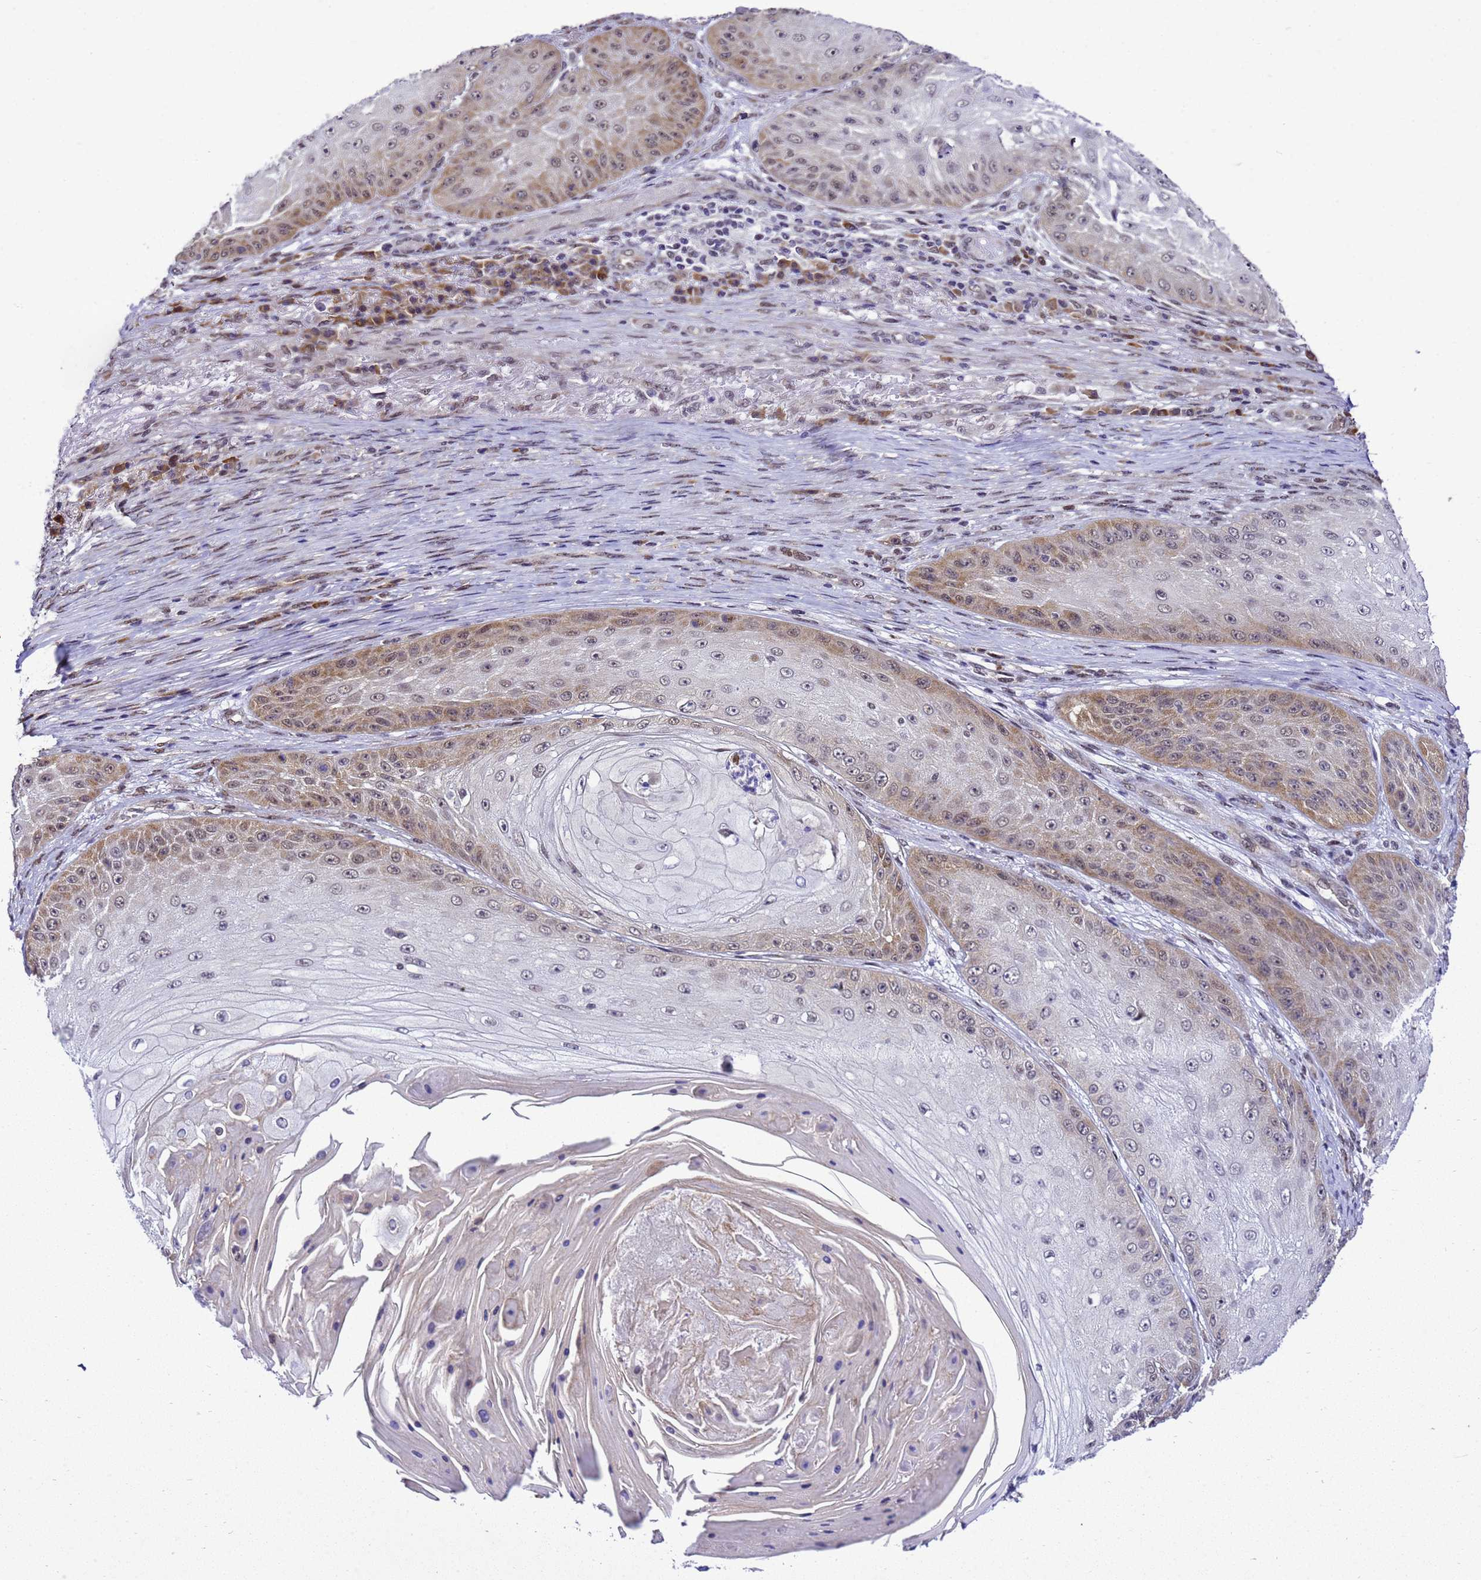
{"staining": {"intensity": "weak", "quantity": "25%-75%", "location": "cytoplasmic/membranous"}, "tissue": "skin cancer", "cell_type": "Tumor cells", "image_type": "cancer", "snomed": [{"axis": "morphology", "description": "Squamous cell carcinoma, NOS"}, {"axis": "topography", "description": "Skin"}], "caption": "This photomicrograph displays skin cancer (squamous cell carcinoma) stained with IHC to label a protein in brown. The cytoplasmic/membranous of tumor cells show weak positivity for the protein. Nuclei are counter-stained blue.", "gene": "SMN1", "patient": {"sex": "male", "age": 70}}